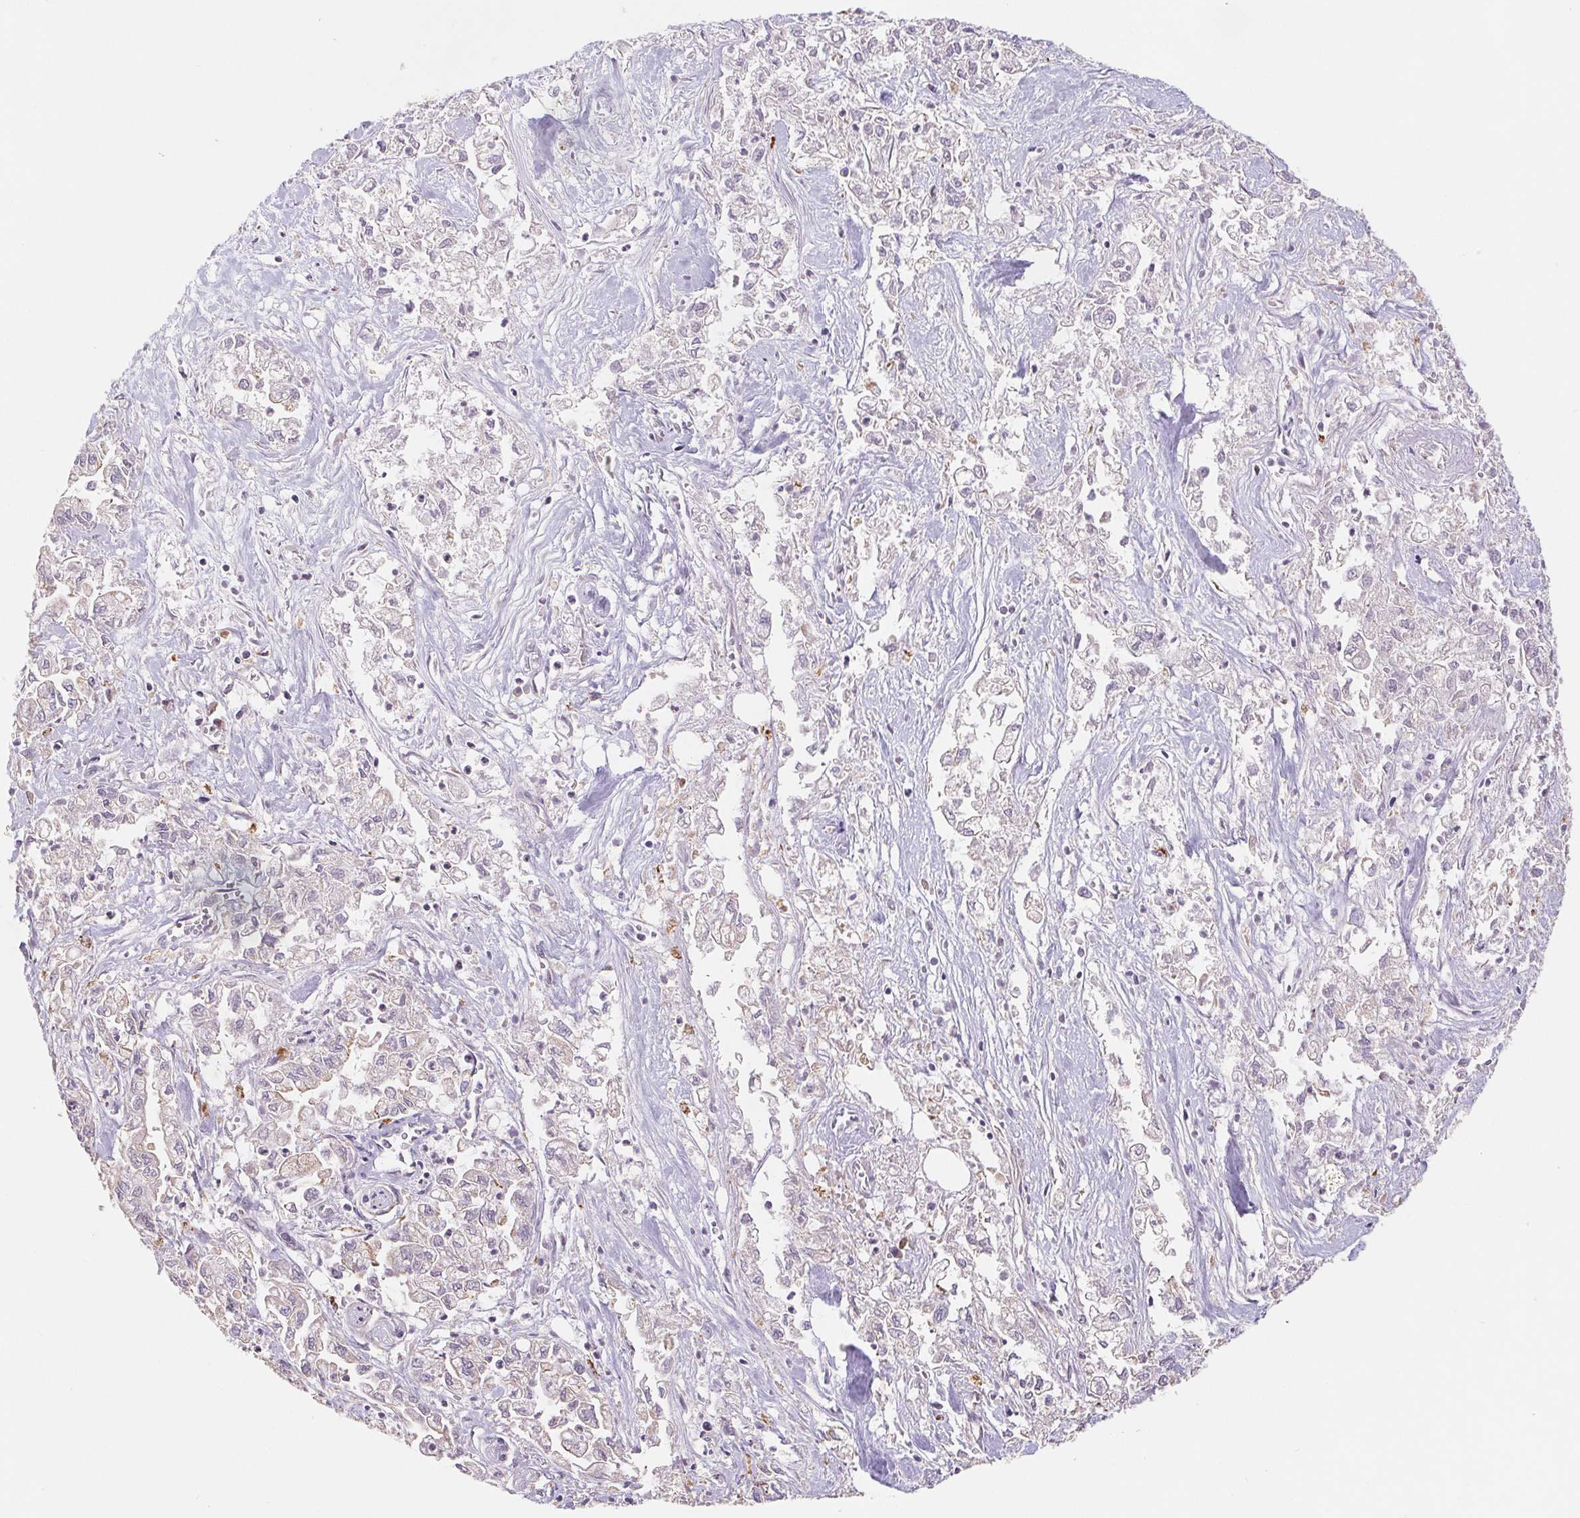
{"staining": {"intensity": "negative", "quantity": "none", "location": "none"}, "tissue": "pancreatic cancer", "cell_type": "Tumor cells", "image_type": "cancer", "snomed": [{"axis": "morphology", "description": "Adenocarcinoma, NOS"}, {"axis": "topography", "description": "Pancreas"}], "caption": "Immunohistochemistry histopathology image of pancreatic adenocarcinoma stained for a protein (brown), which demonstrates no expression in tumor cells.", "gene": "EMC6", "patient": {"sex": "male", "age": 72}}